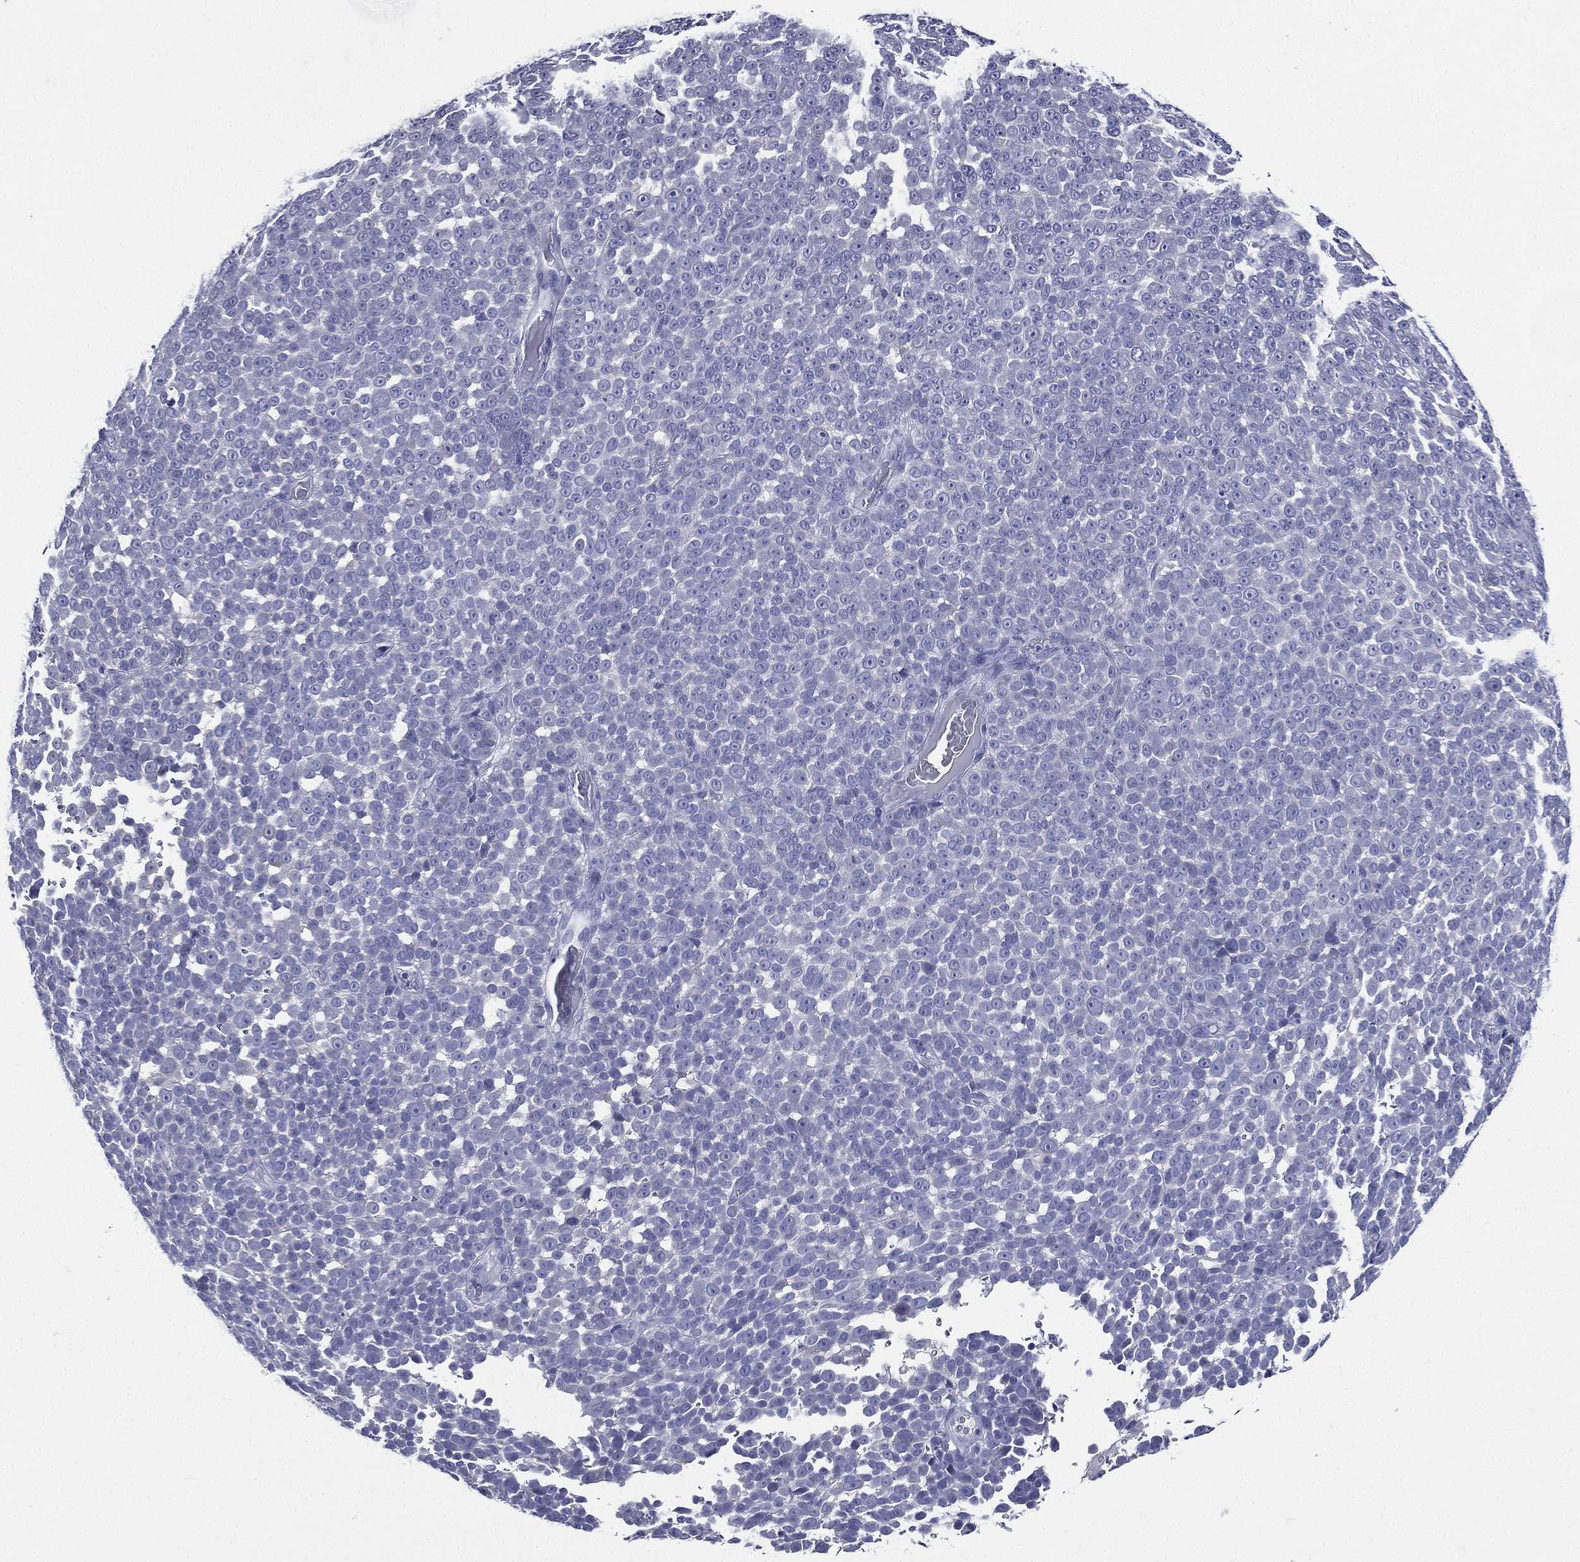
{"staining": {"intensity": "negative", "quantity": "none", "location": "none"}, "tissue": "melanoma", "cell_type": "Tumor cells", "image_type": "cancer", "snomed": [{"axis": "morphology", "description": "Malignant melanoma, NOS"}, {"axis": "topography", "description": "Skin"}], "caption": "This is an IHC histopathology image of human malignant melanoma. There is no expression in tumor cells.", "gene": "TGM1", "patient": {"sex": "female", "age": 95}}